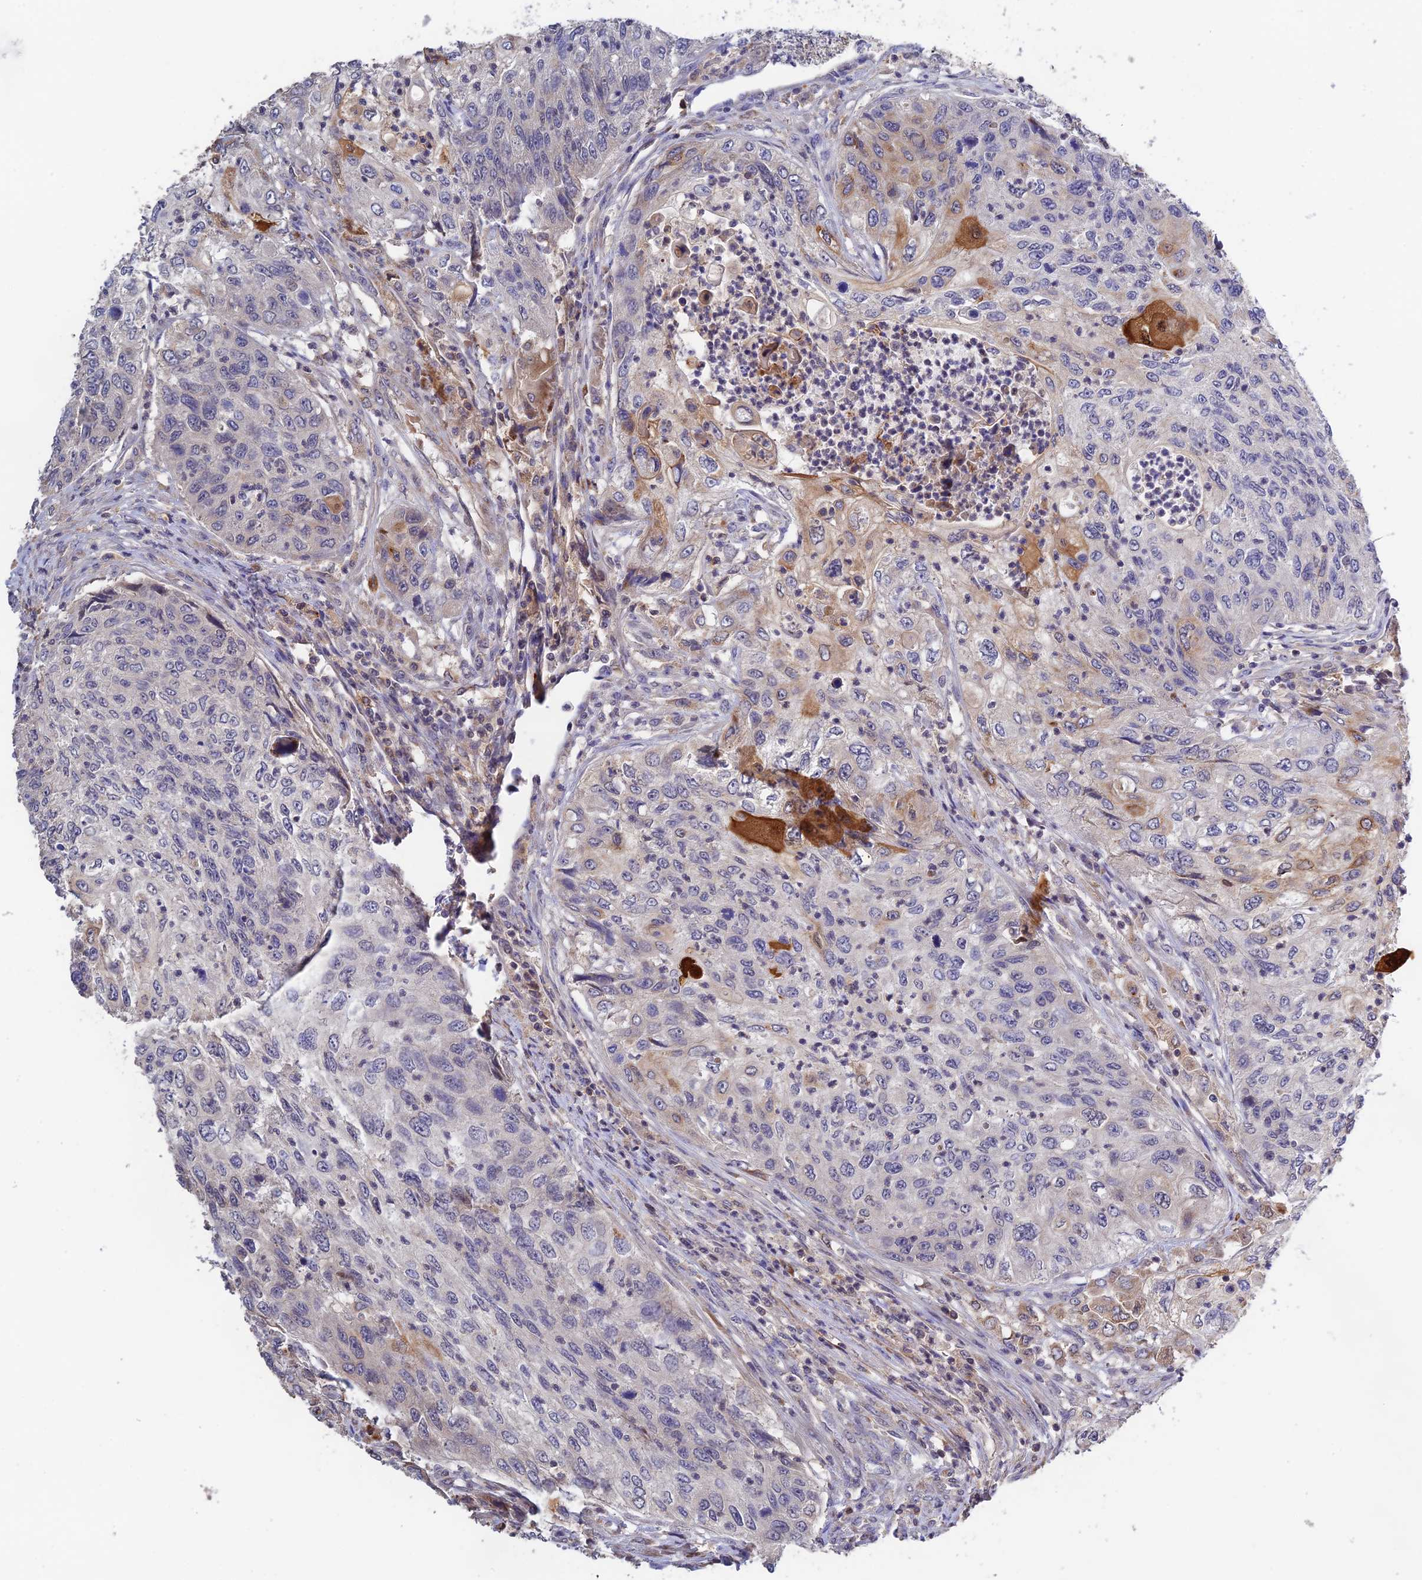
{"staining": {"intensity": "moderate", "quantity": "<25%", "location": "cytoplasmic/membranous,nuclear"}, "tissue": "urothelial cancer", "cell_type": "Tumor cells", "image_type": "cancer", "snomed": [{"axis": "morphology", "description": "Urothelial carcinoma, High grade"}, {"axis": "topography", "description": "Urinary bladder"}], "caption": "Immunohistochemical staining of high-grade urothelial carcinoma reveals low levels of moderate cytoplasmic/membranous and nuclear protein expression in about <25% of tumor cells.", "gene": "CWH43", "patient": {"sex": "female", "age": 60}}